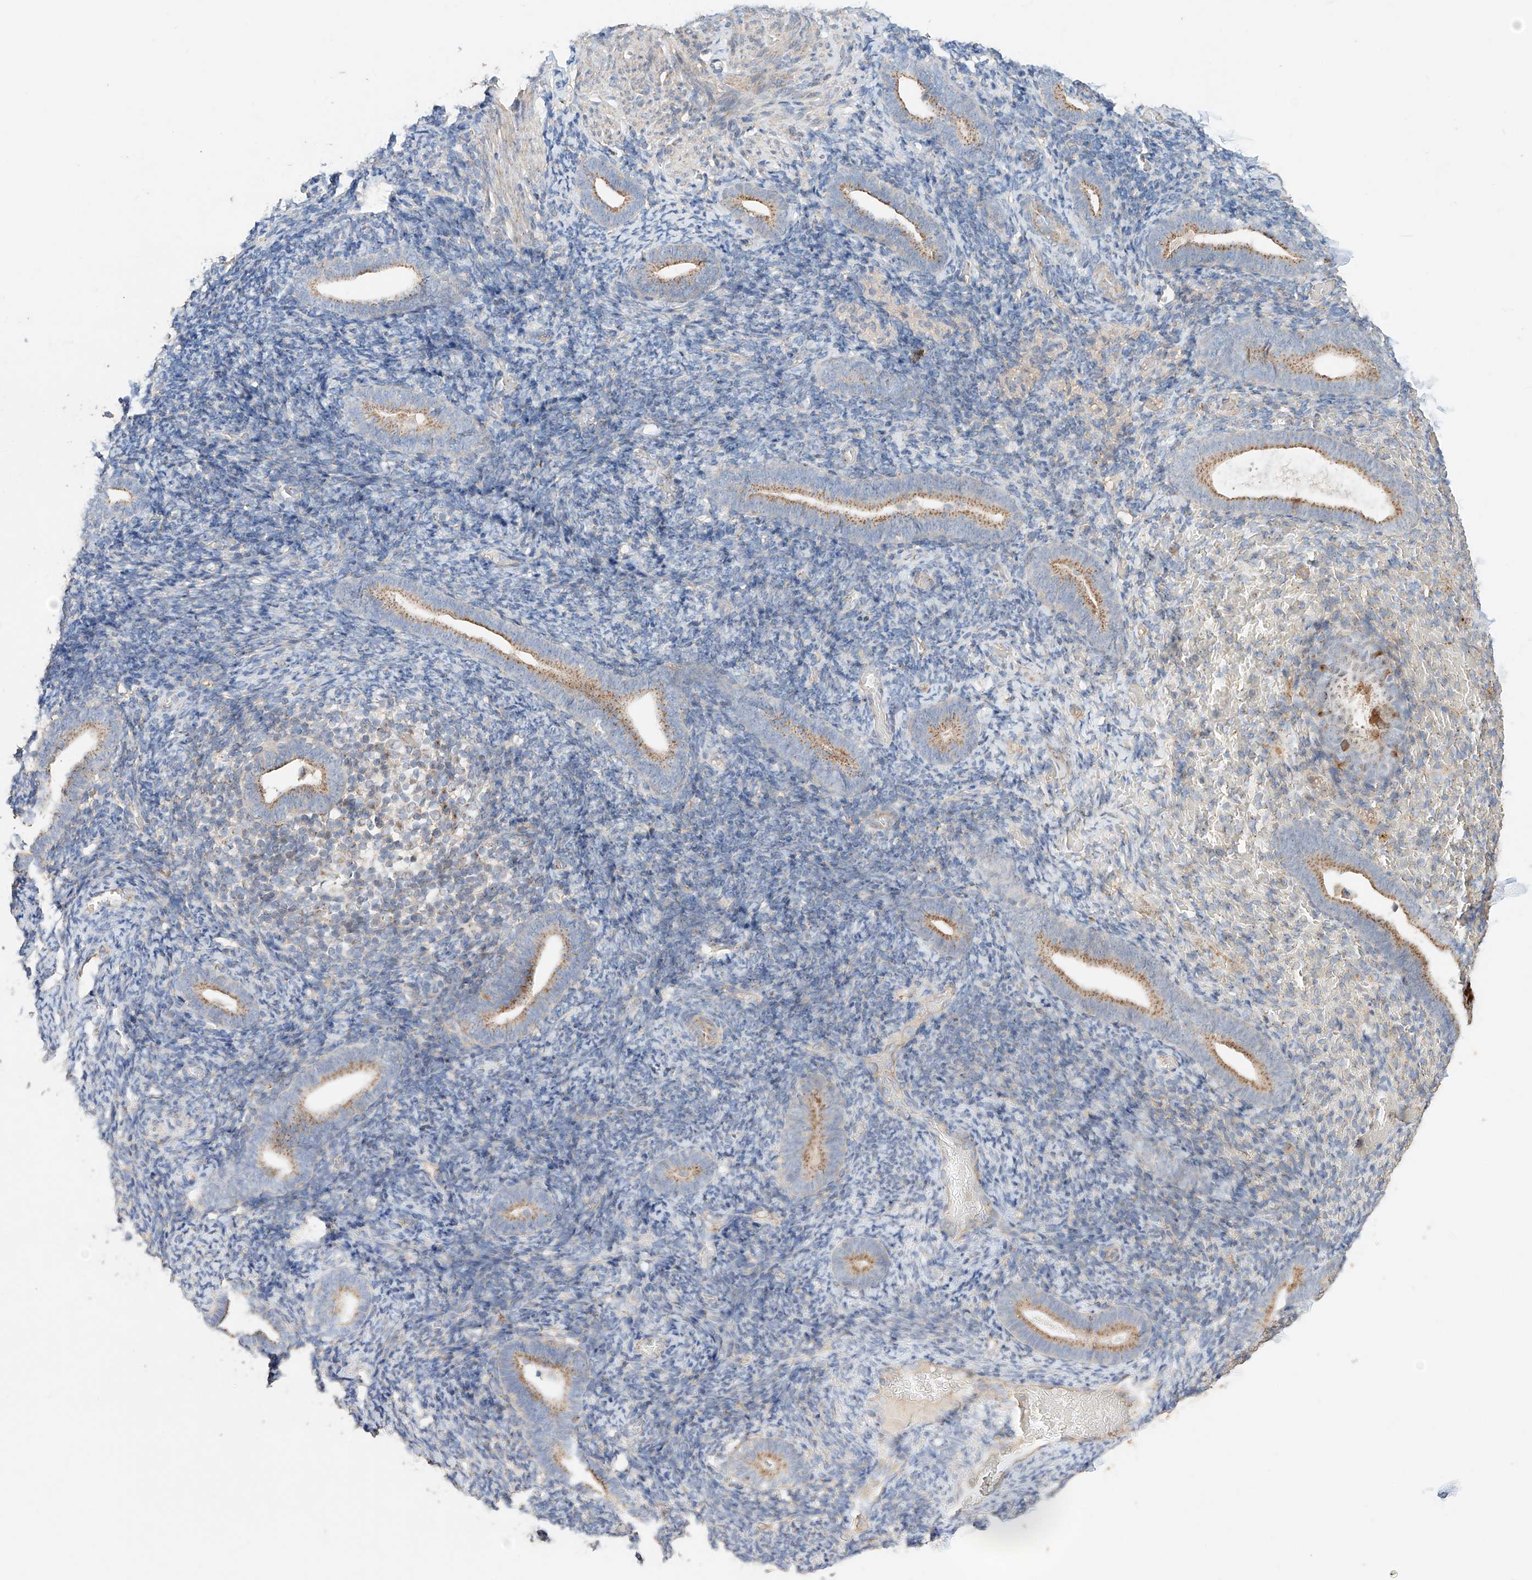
{"staining": {"intensity": "negative", "quantity": "none", "location": "none"}, "tissue": "endometrium", "cell_type": "Cells in endometrial stroma", "image_type": "normal", "snomed": [{"axis": "morphology", "description": "Normal tissue, NOS"}, {"axis": "topography", "description": "Endometrium"}], "caption": "This is an immunohistochemistry photomicrograph of normal human endometrium. There is no positivity in cells in endometrial stroma.", "gene": "MOSPD1", "patient": {"sex": "female", "age": 51}}